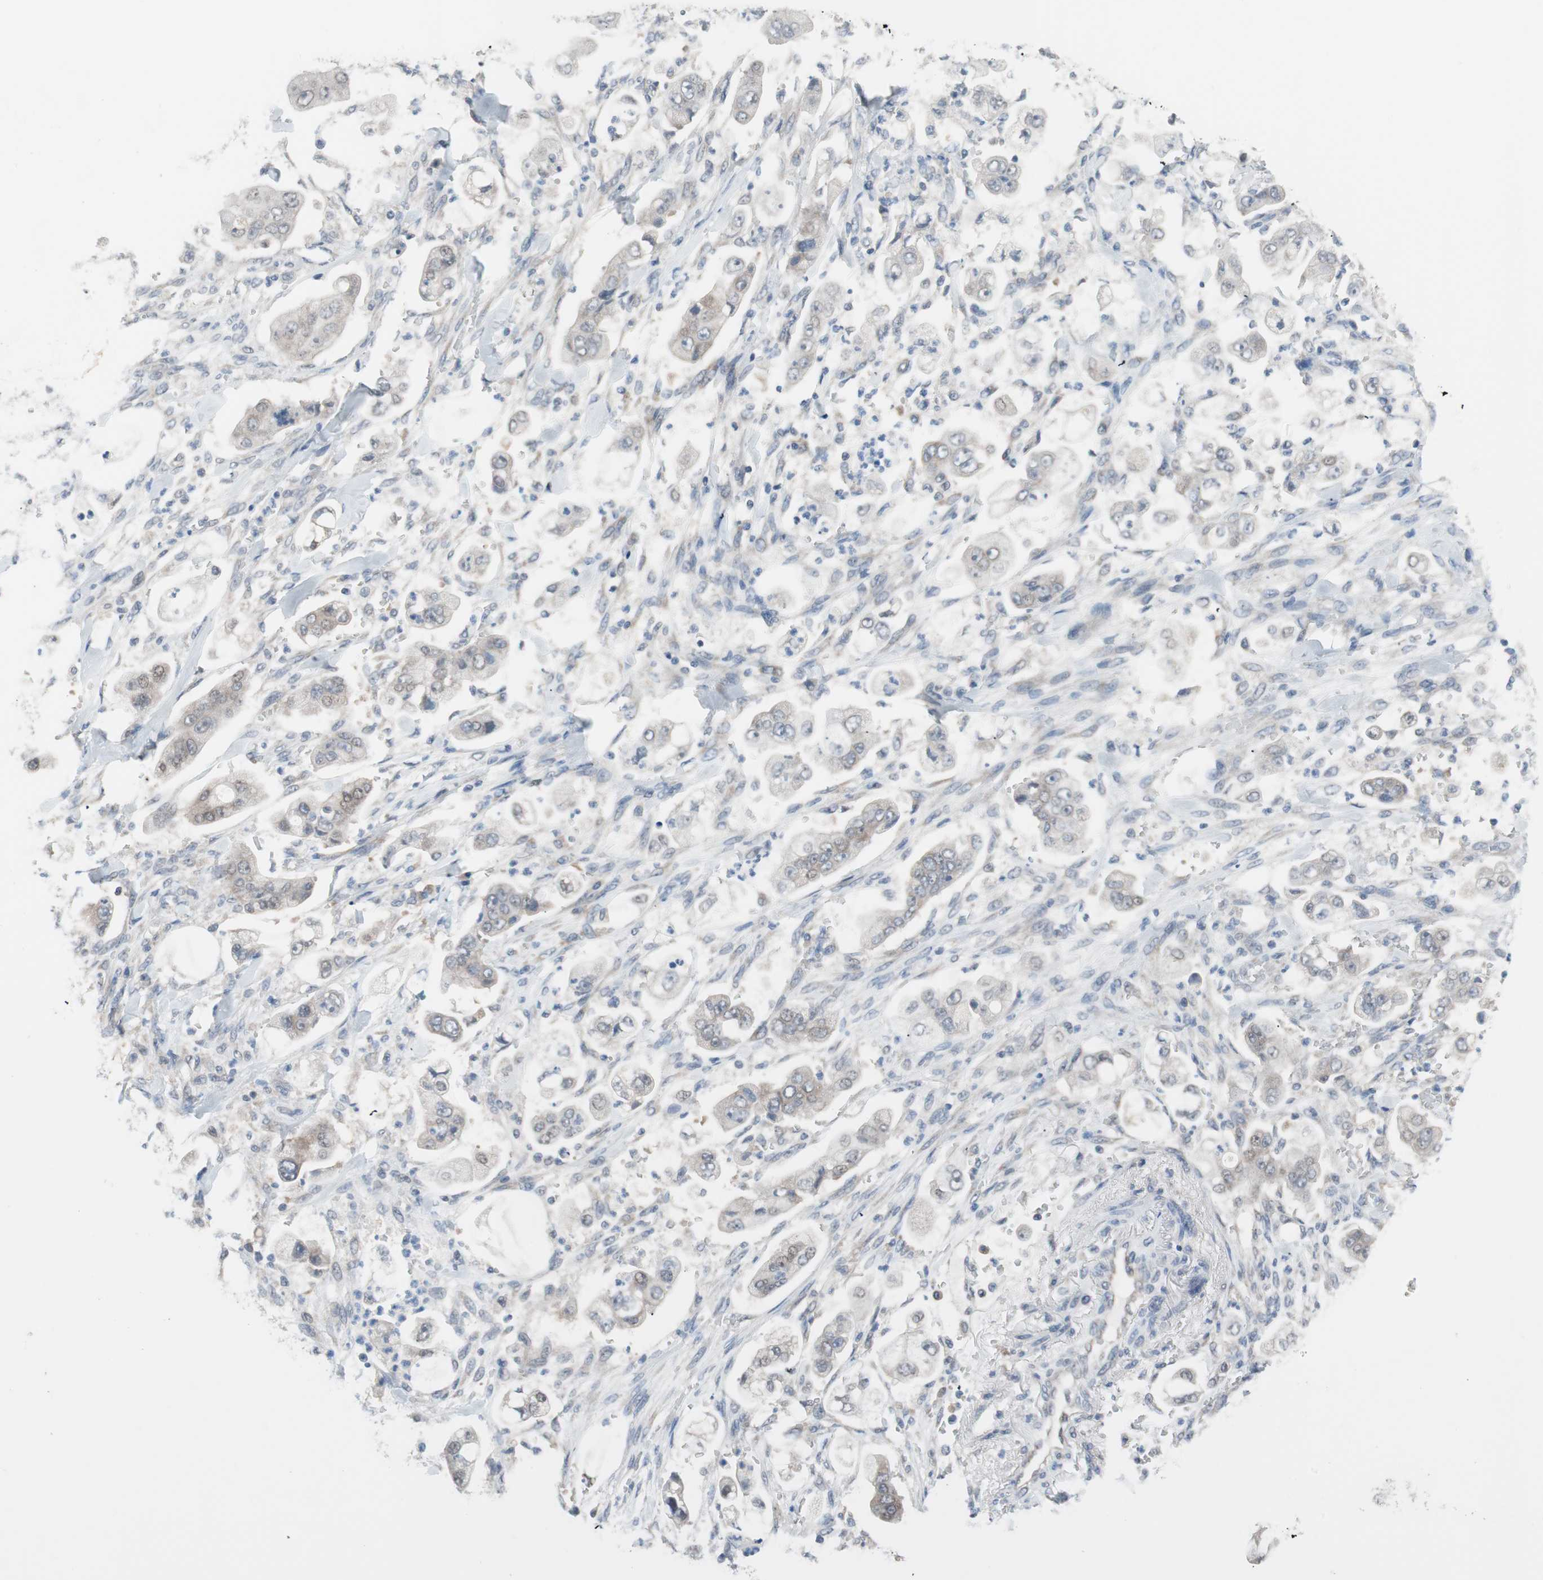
{"staining": {"intensity": "weak", "quantity": "<25%", "location": "cytoplasmic/membranous"}, "tissue": "stomach cancer", "cell_type": "Tumor cells", "image_type": "cancer", "snomed": [{"axis": "morphology", "description": "Adenocarcinoma, NOS"}, {"axis": "topography", "description": "Stomach"}], "caption": "The immunohistochemistry photomicrograph has no significant staining in tumor cells of stomach adenocarcinoma tissue.", "gene": "GRHL1", "patient": {"sex": "male", "age": 62}}